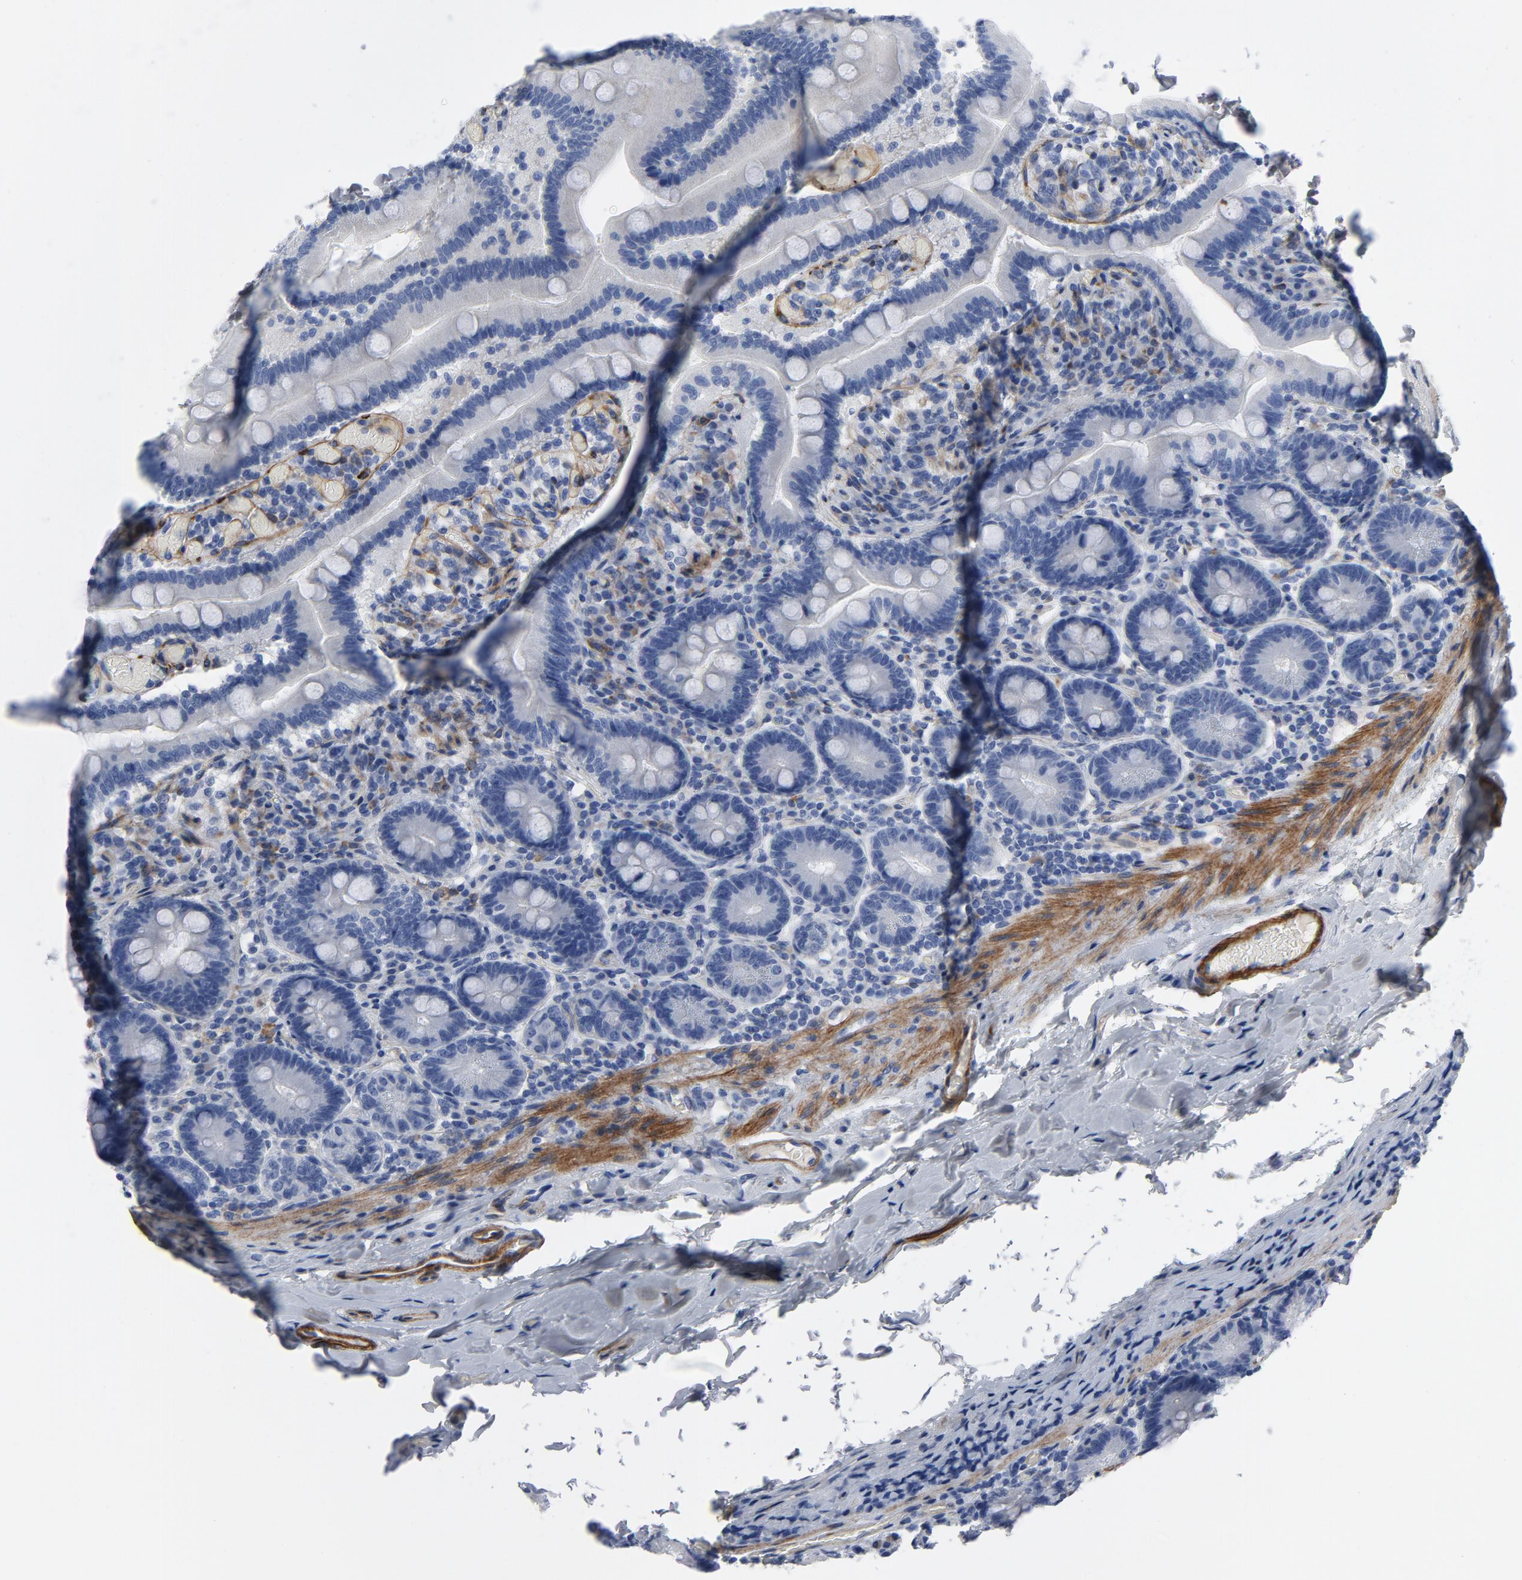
{"staining": {"intensity": "weak", "quantity": "<25%", "location": "cytoplasmic/membranous"}, "tissue": "duodenum", "cell_type": "Glandular cells", "image_type": "normal", "snomed": [{"axis": "morphology", "description": "Normal tissue, NOS"}, {"axis": "topography", "description": "Duodenum"}], "caption": "DAB immunohistochemical staining of unremarkable duodenum reveals no significant staining in glandular cells. (Brightfield microscopy of DAB (3,3'-diaminobenzidine) immunohistochemistry (IHC) at high magnification).", "gene": "LAMC1", "patient": {"sex": "male", "age": 66}}